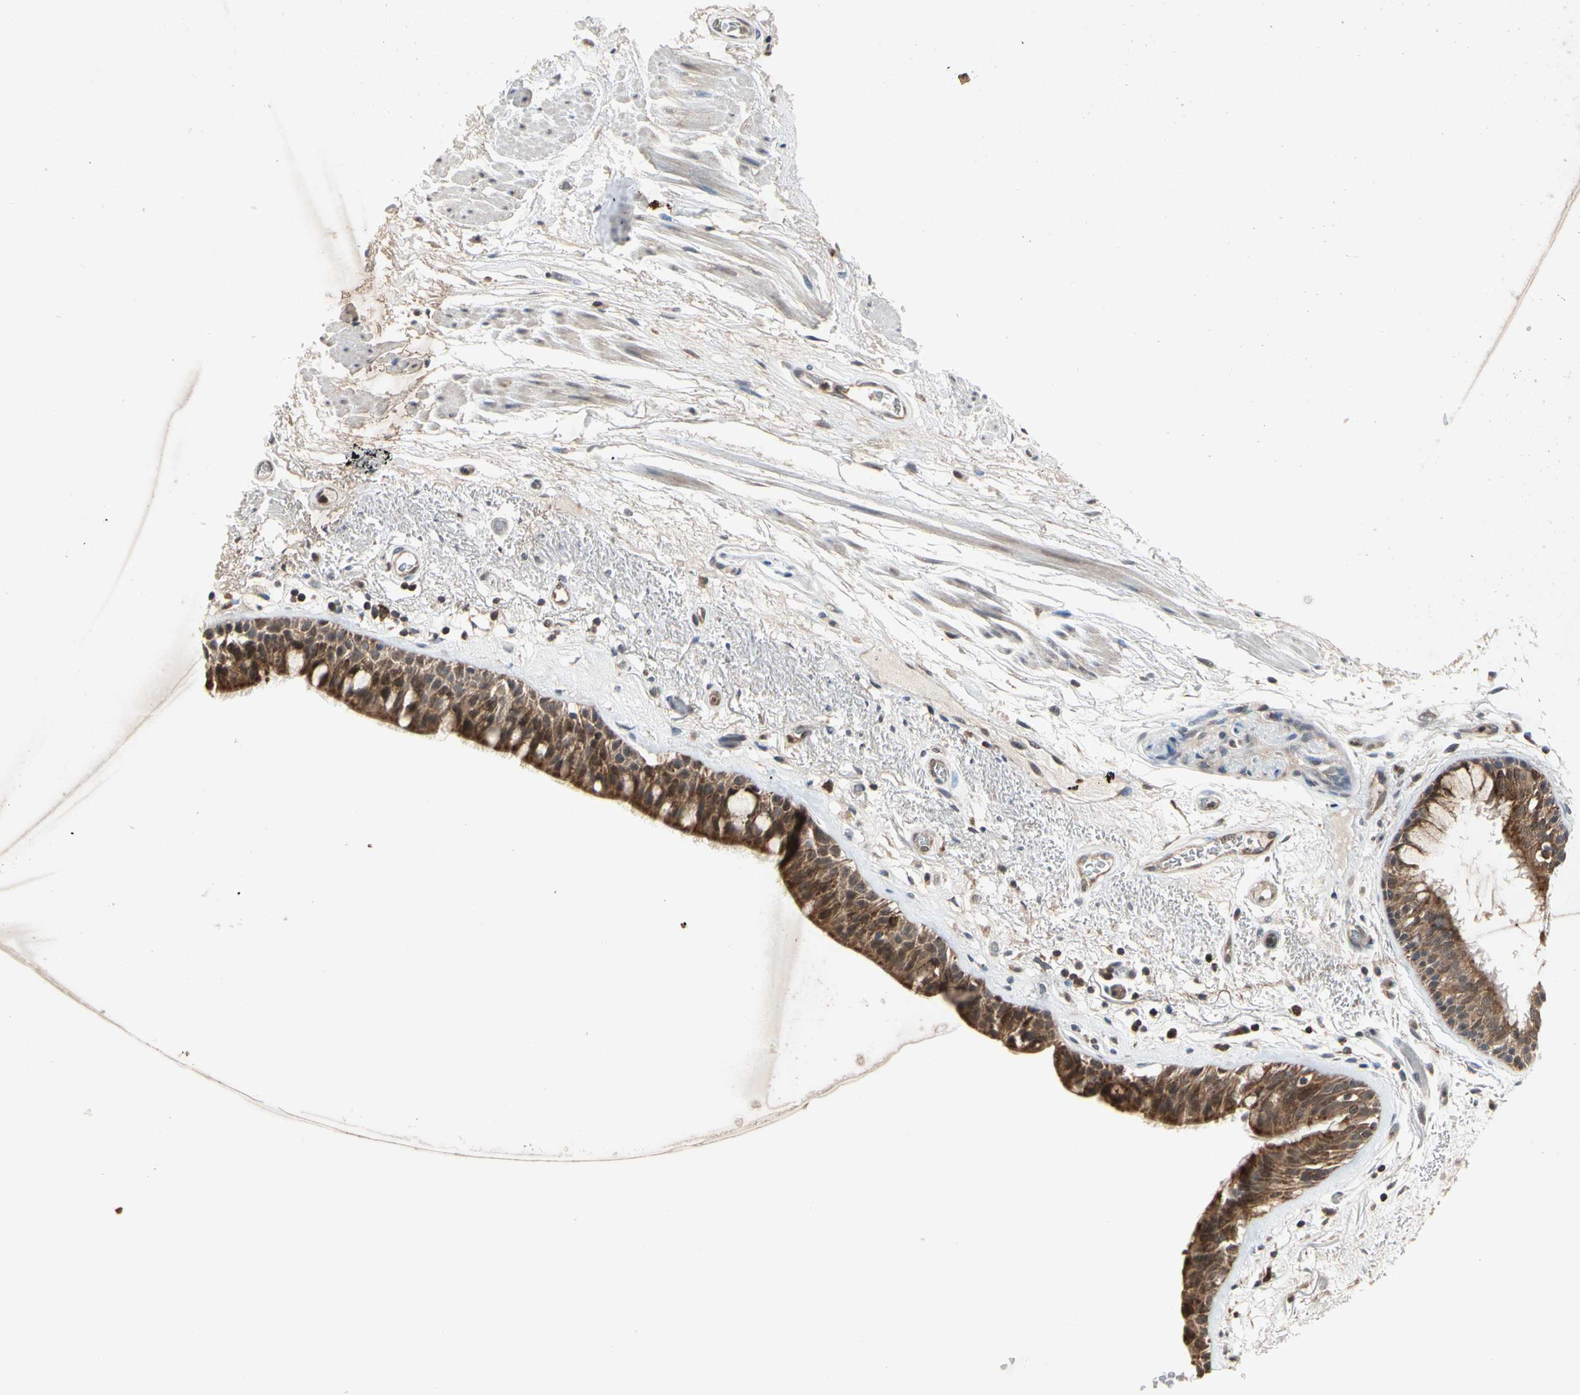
{"staining": {"intensity": "strong", "quantity": ">75%", "location": "cytoplasmic/membranous,nuclear"}, "tissue": "bronchus", "cell_type": "Respiratory epithelial cells", "image_type": "normal", "snomed": [{"axis": "morphology", "description": "Normal tissue, NOS"}, {"axis": "topography", "description": "Bronchus"}], "caption": "The photomicrograph demonstrates staining of benign bronchus, revealing strong cytoplasmic/membranous,nuclear protein positivity (brown color) within respiratory epithelial cells. (DAB (3,3'-diaminobenzidine) = brown stain, brightfield microscopy at high magnification).", "gene": "MTHFS", "patient": {"sex": "male", "age": 66}}